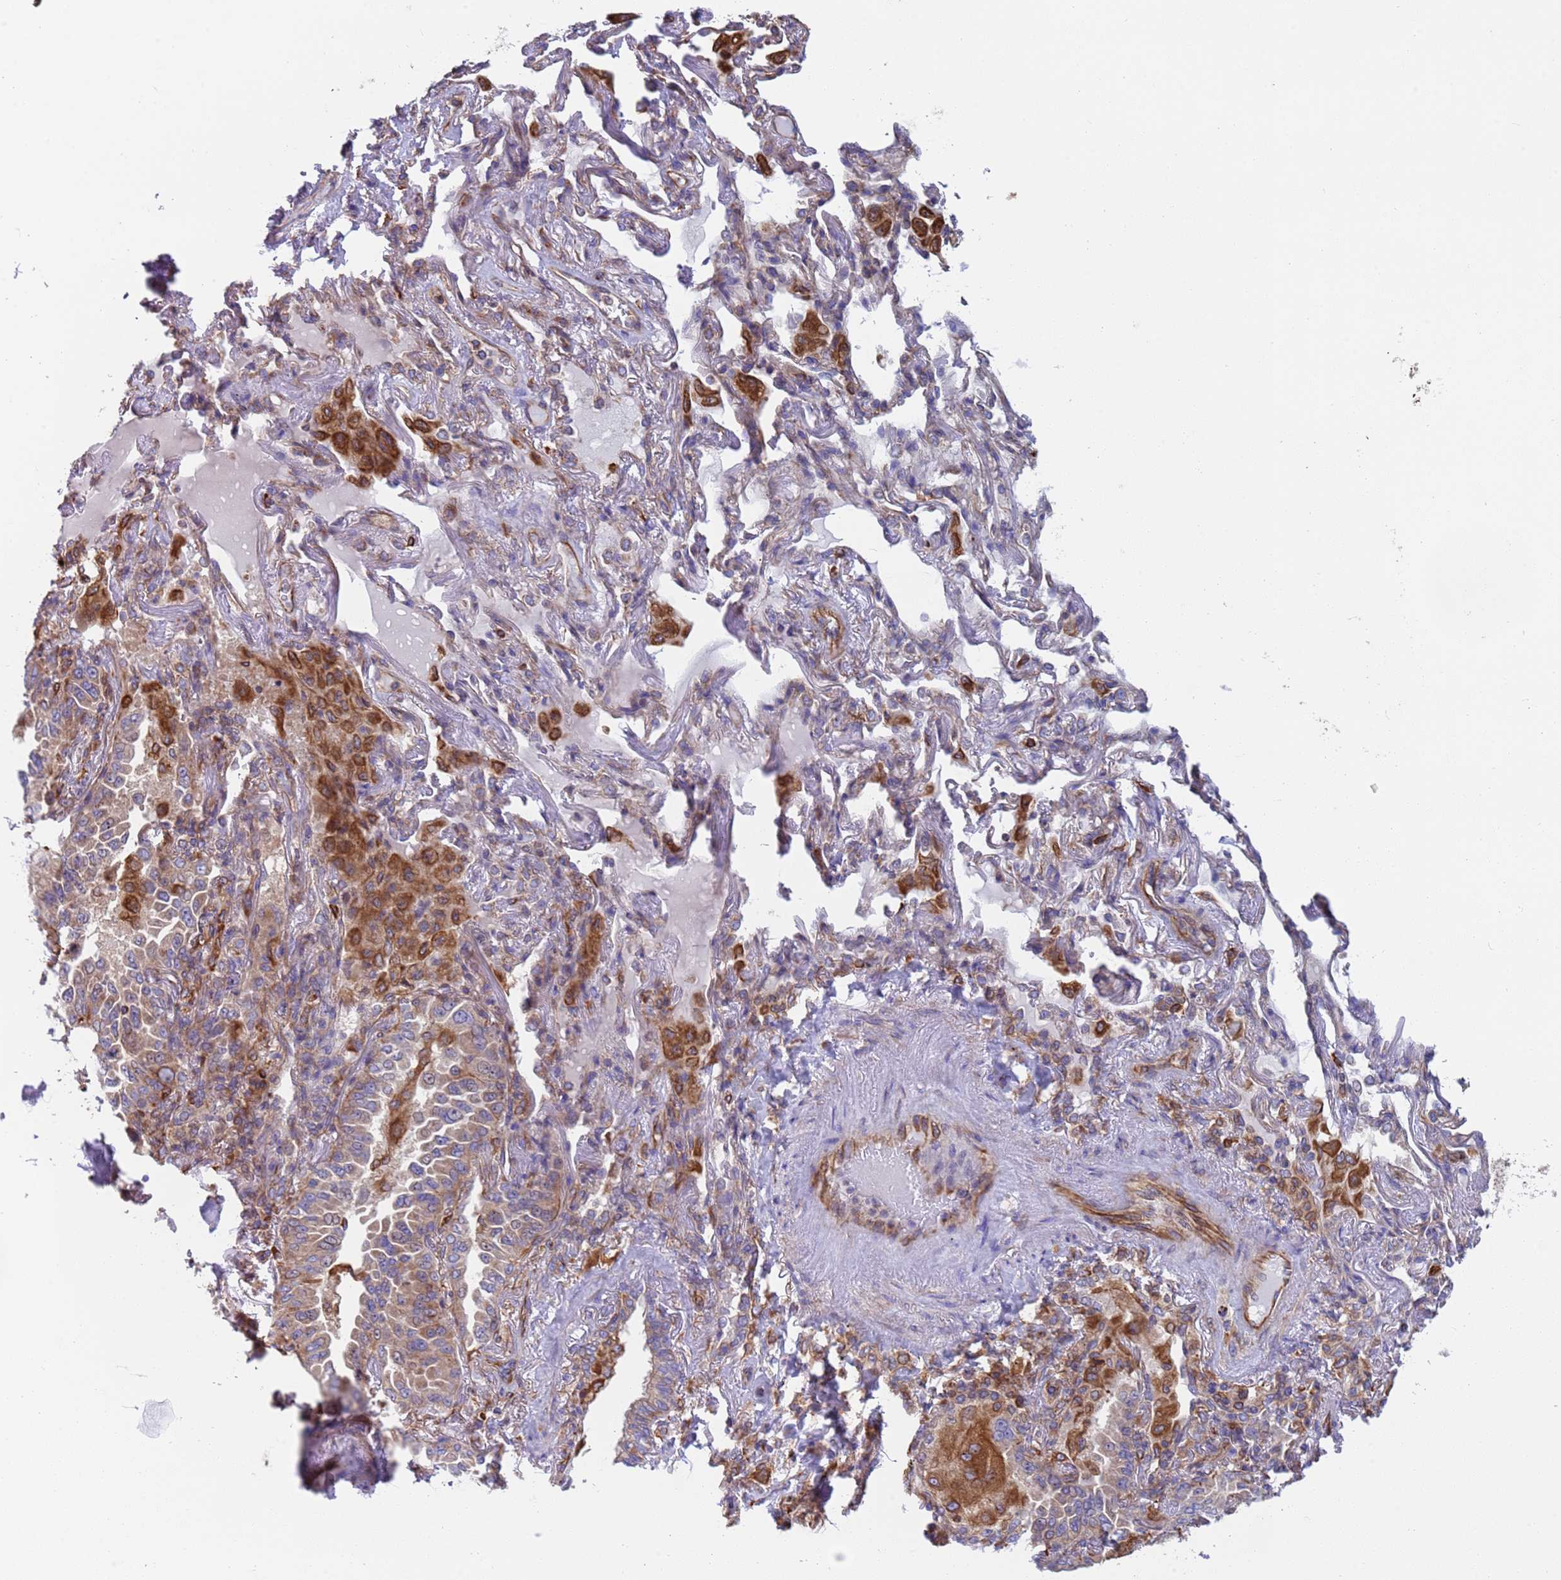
{"staining": {"intensity": "moderate", "quantity": ">75%", "location": "cytoplasmic/membranous"}, "tissue": "lung cancer", "cell_type": "Tumor cells", "image_type": "cancer", "snomed": [{"axis": "morphology", "description": "Adenocarcinoma, NOS"}, {"axis": "topography", "description": "Lung"}], "caption": "There is medium levels of moderate cytoplasmic/membranous positivity in tumor cells of adenocarcinoma (lung), as demonstrated by immunohistochemical staining (brown color).", "gene": "NUDT12", "patient": {"sex": "female", "age": 69}}